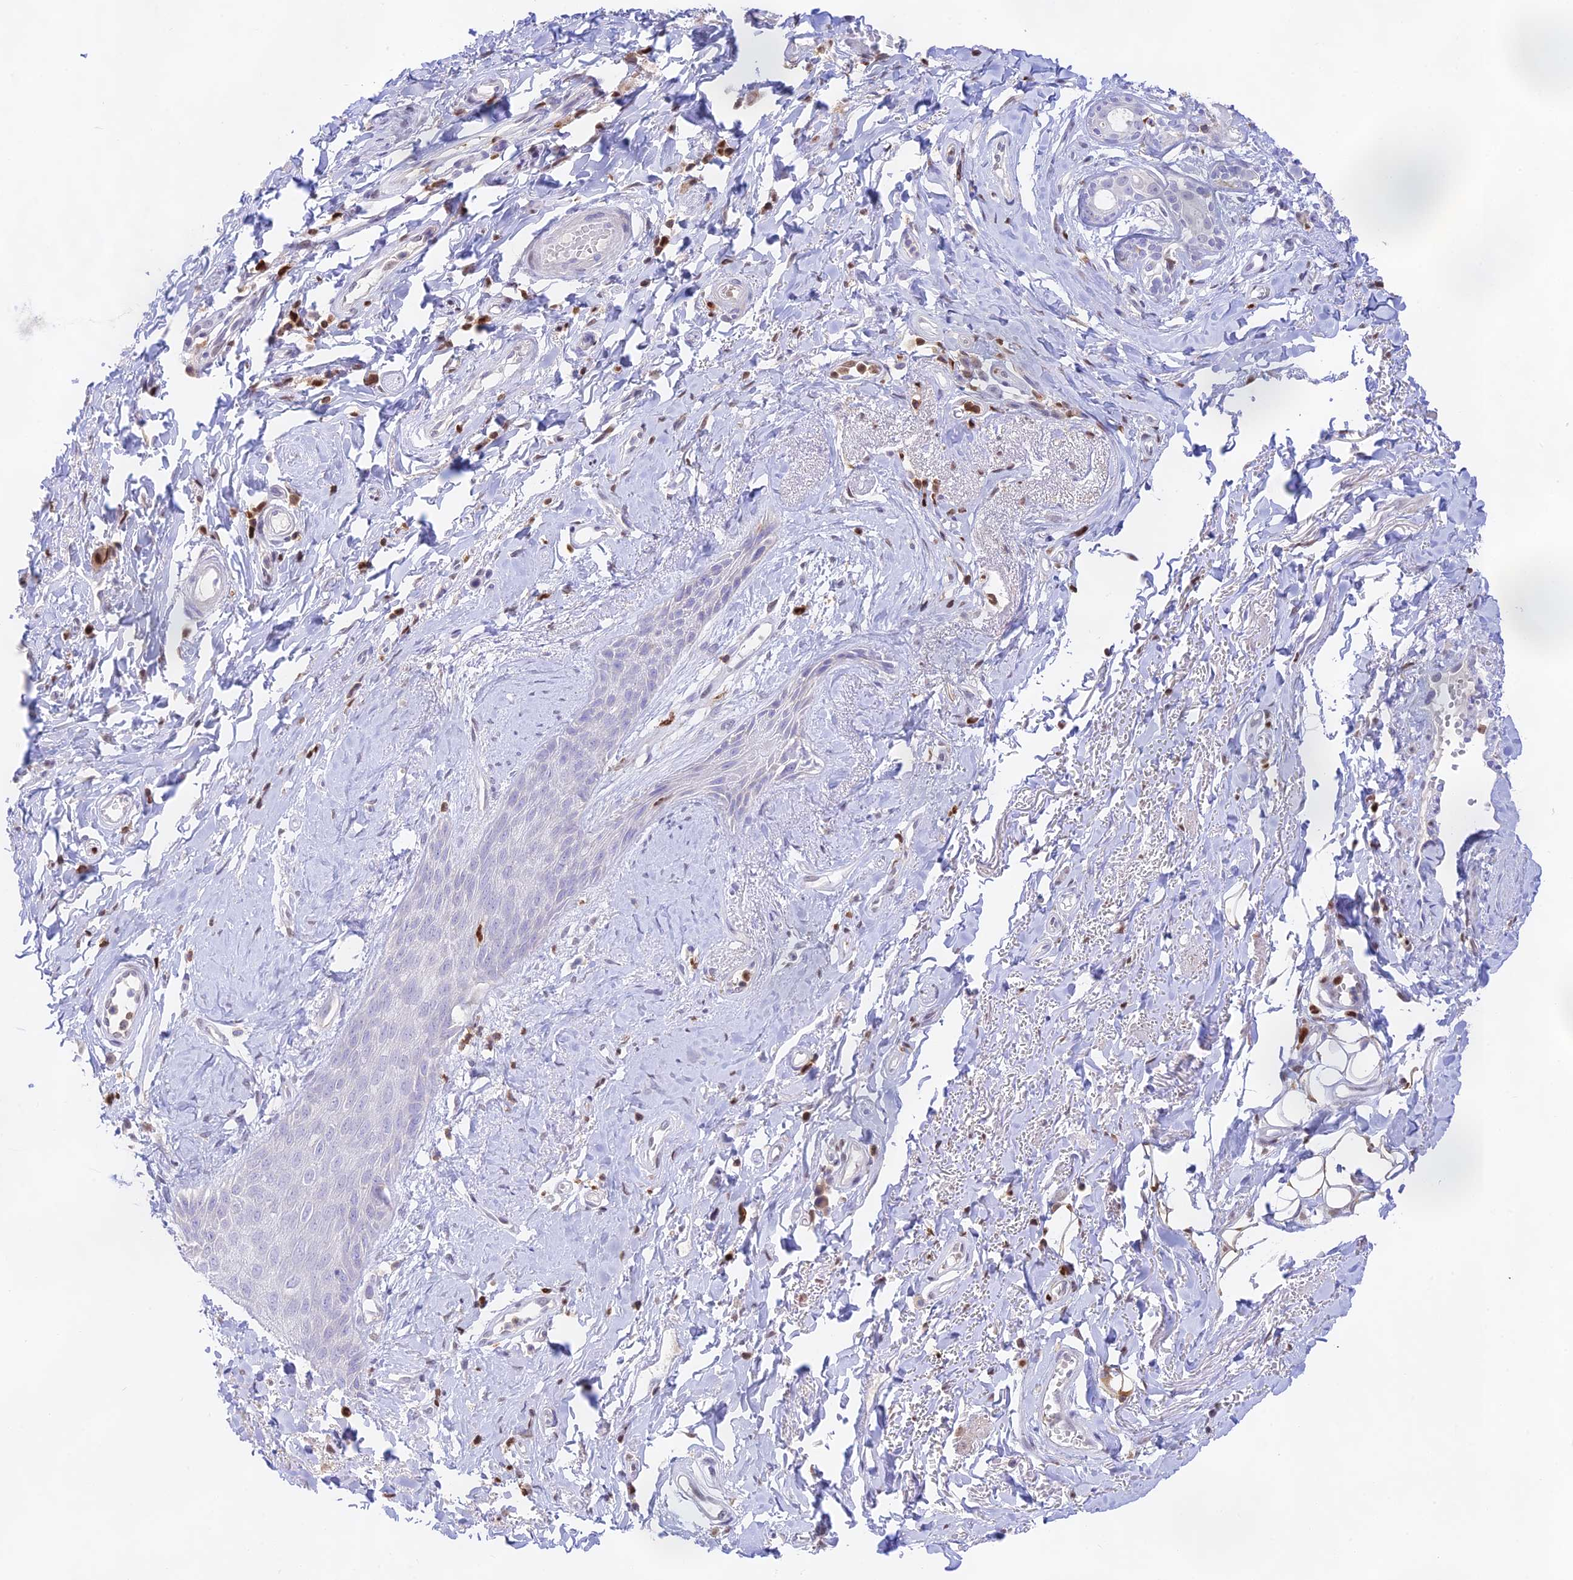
{"staining": {"intensity": "negative", "quantity": "none", "location": "none"}, "tissue": "skin", "cell_type": "Epidermal cells", "image_type": "normal", "snomed": [{"axis": "morphology", "description": "Normal tissue, NOS"}, {"axis": "topography", "description": "Anal"}], "caption": "The photomicrograph exhibits no significant staining in epidermal cells of skin. (DAB IHC with hematoxylin counter stain).", "gene": "DENND1C", "patient": {"sex": "male", "age": 78}}